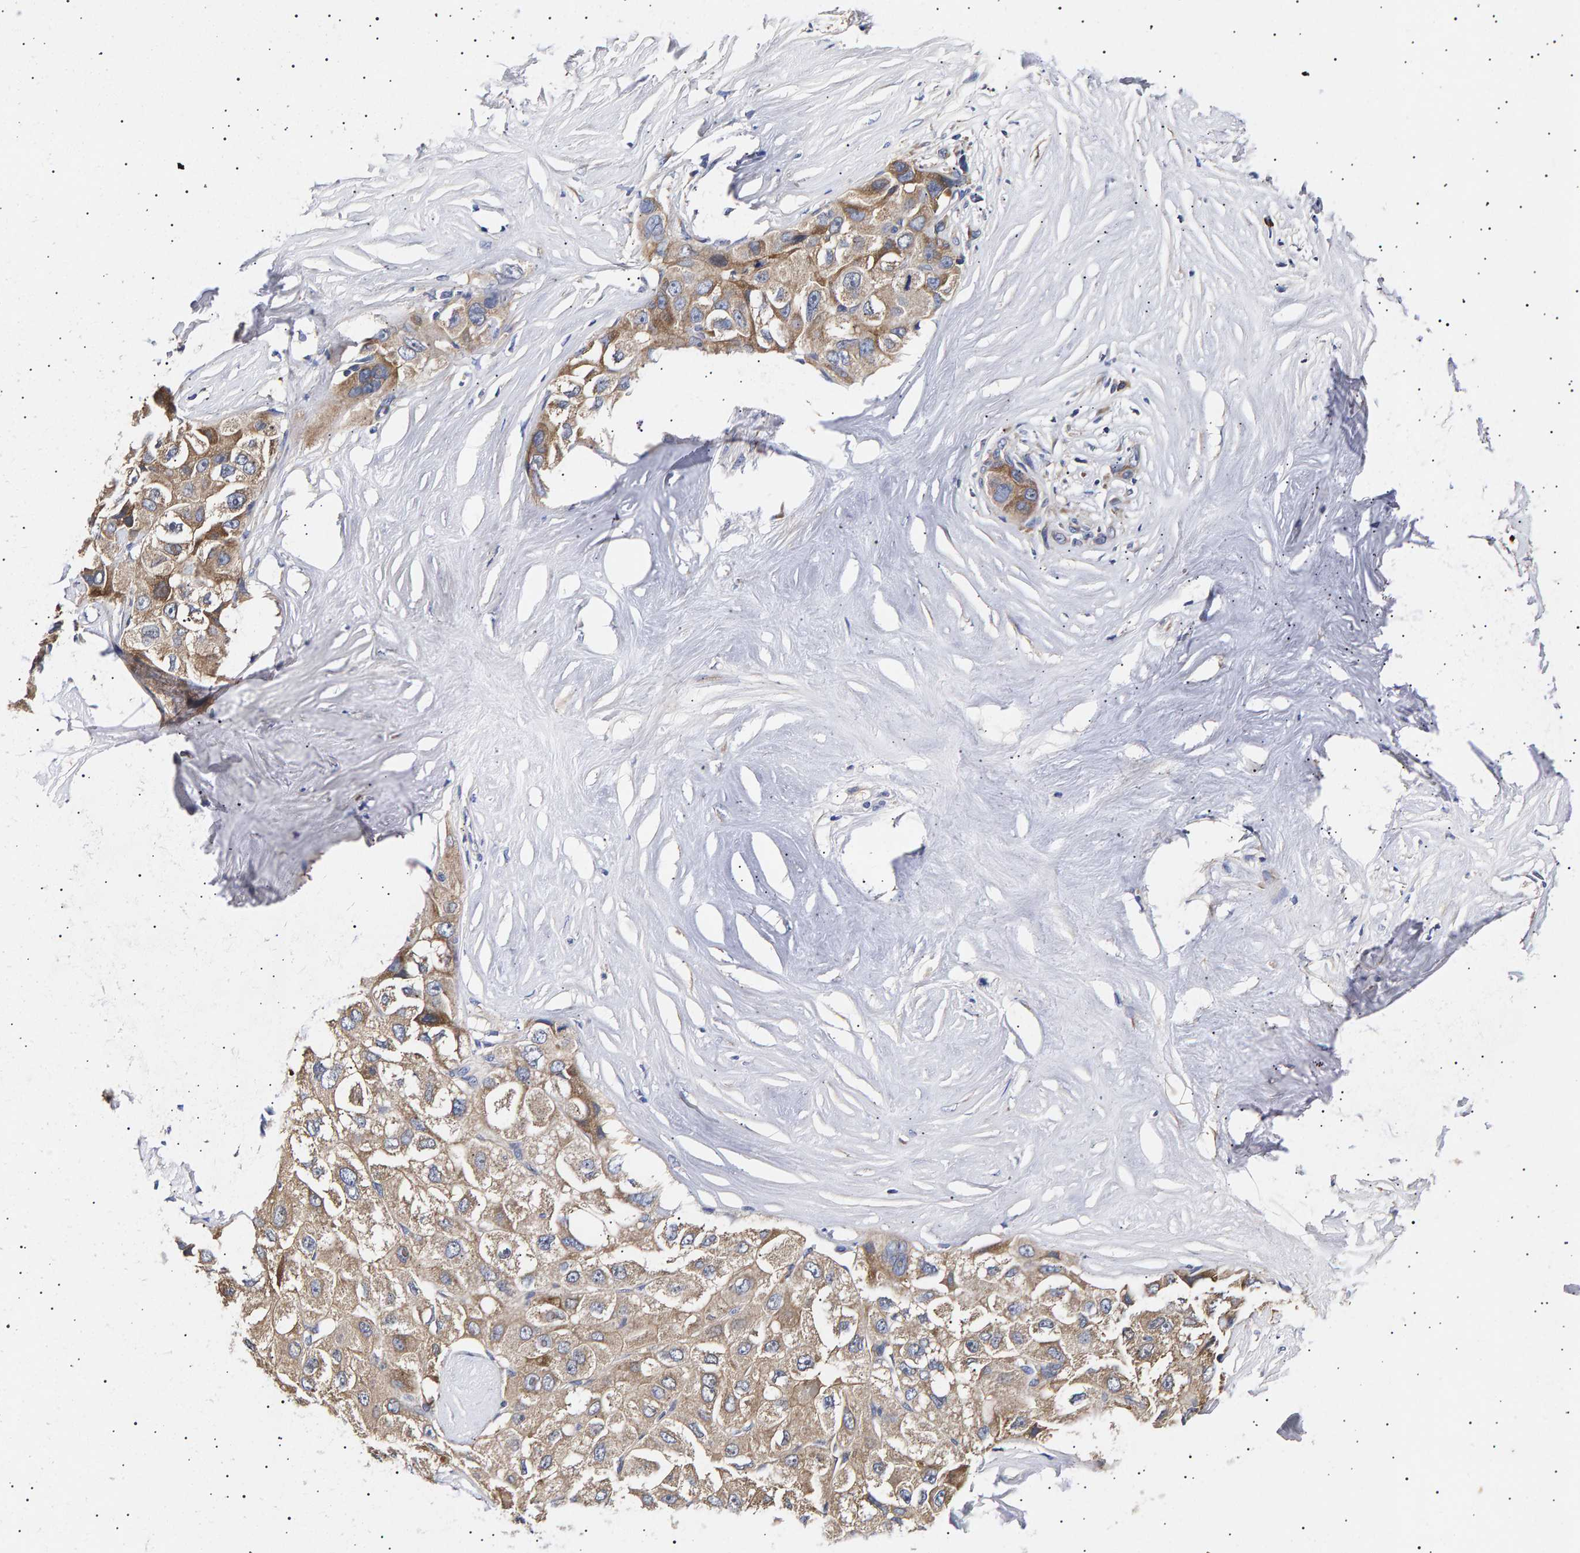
{"staining": {"intensity": "weak", "quantity": "25%-75%", "location": "cytoplasmic/membranous"}, "tissue": "liver cancer", "cell_type": "Tumor cells", "image_type": "cancer", "snomed": [{"axis": "morphology", "description": "Carcinoma, Hepatocellular, NOS"}, {"axis": "topography", "description": "Liver"}], "caption": "Brown immunohistochemical staining in liver cancer demonstrates weak cytoplasmic/membranous positivity in about 25%-75% of tumor cells.", "gene": "ANKRD40", "patient": {"sex": "male", "age": 80}}